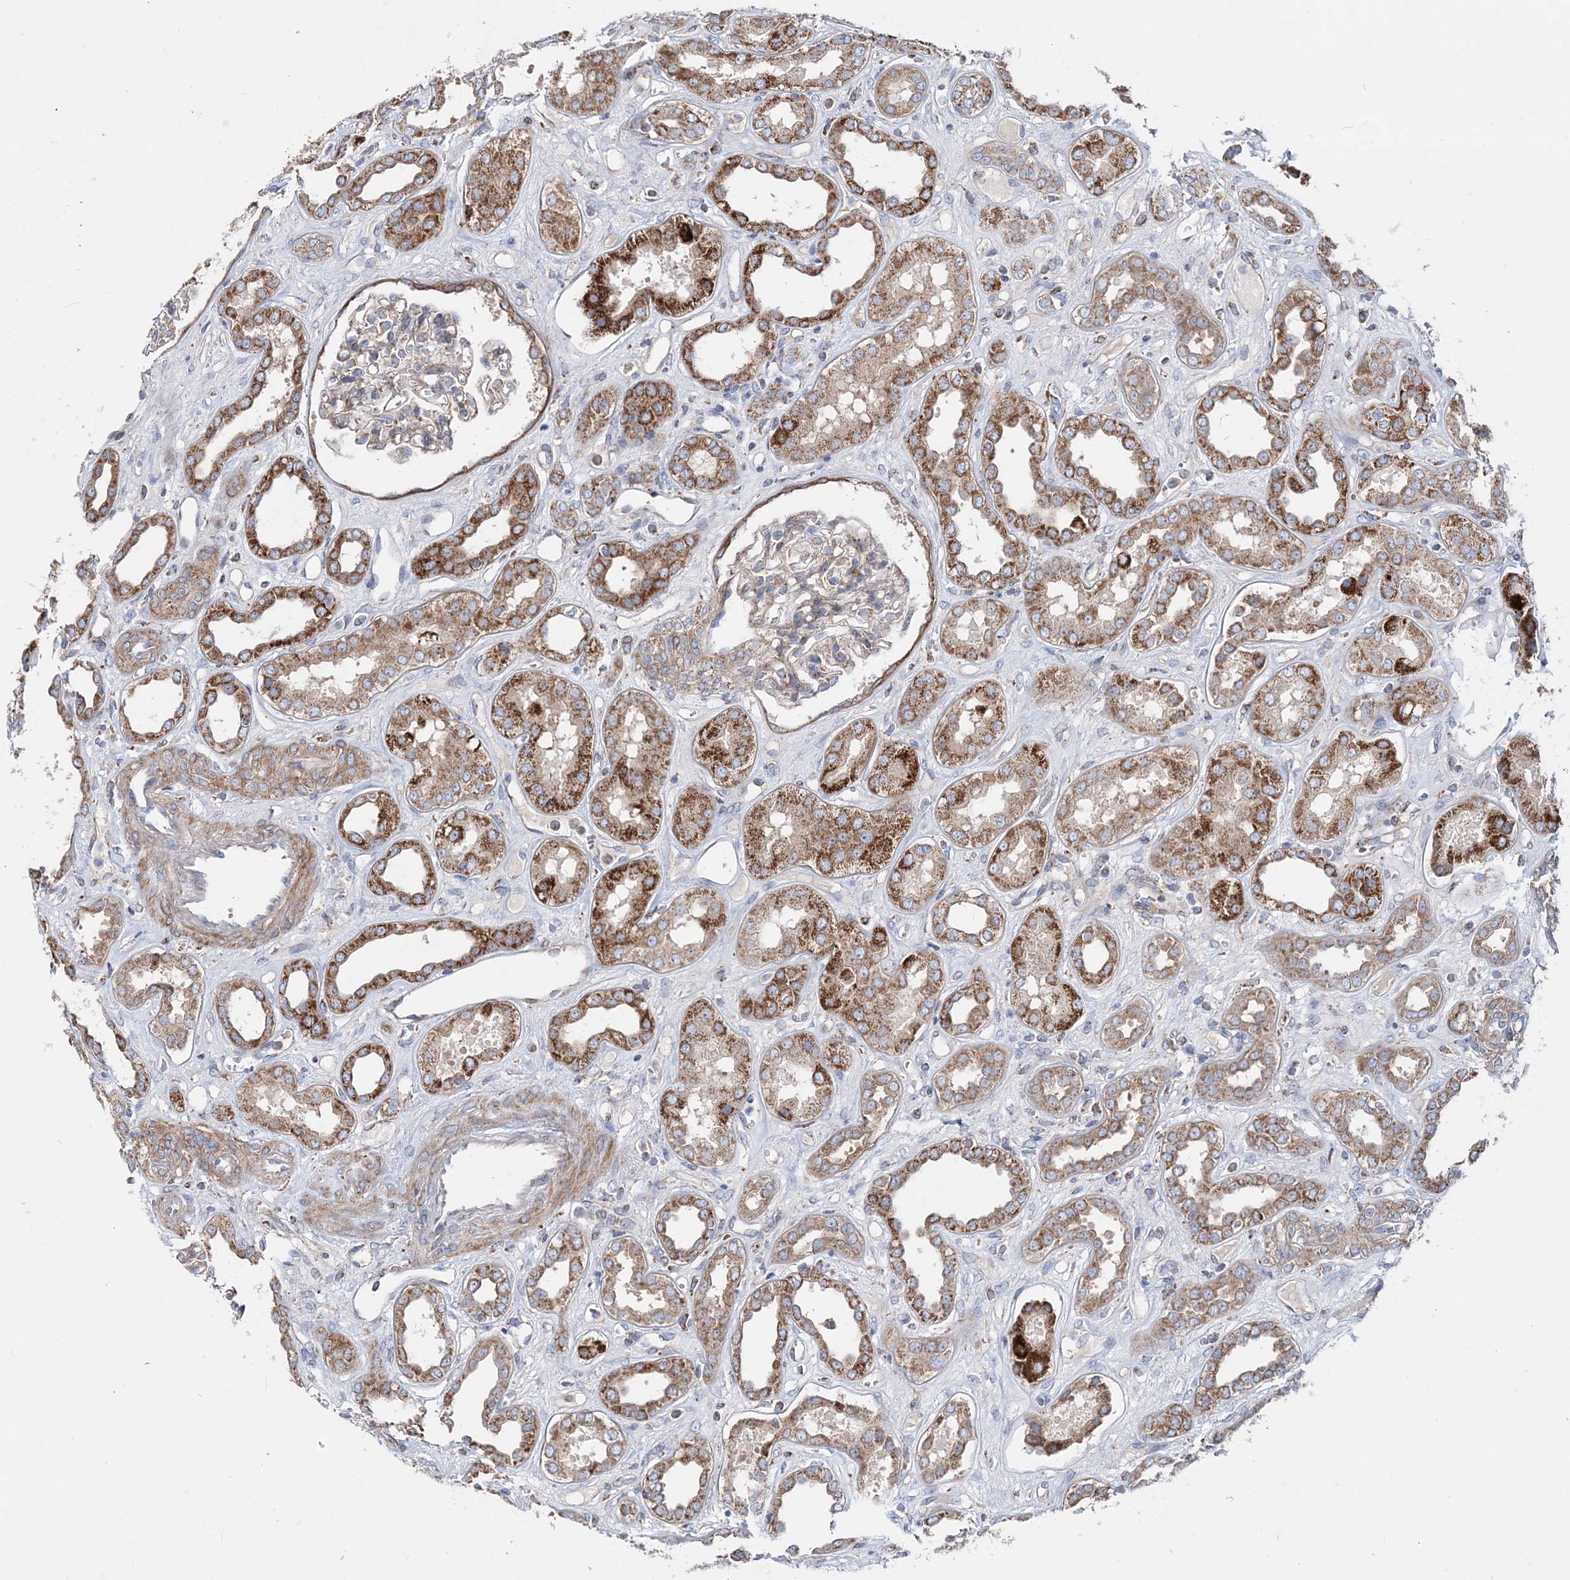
{"staining": {"intensity": "moderate", "quantity": "<25%", "location": "cytoplasmic/membranous"}, "tissue": "kidney", "cell_type": "Cells in glomeruli", "image_type": "normal", "snomed": [{"axis": "morphology", "description": "Normal tissue, NOS"}, {"axis": "topography", "description": "Kidney"}], "caption": "Immunohistochemistry (IHC) (DAB) staining of normal human kidney shows moderate cytoplasmic/membranous protein positivity in approximately <25% of cells in glomeruli.", "gene": "NGLY1", "patient": {"sex": "male", "age": 59}}